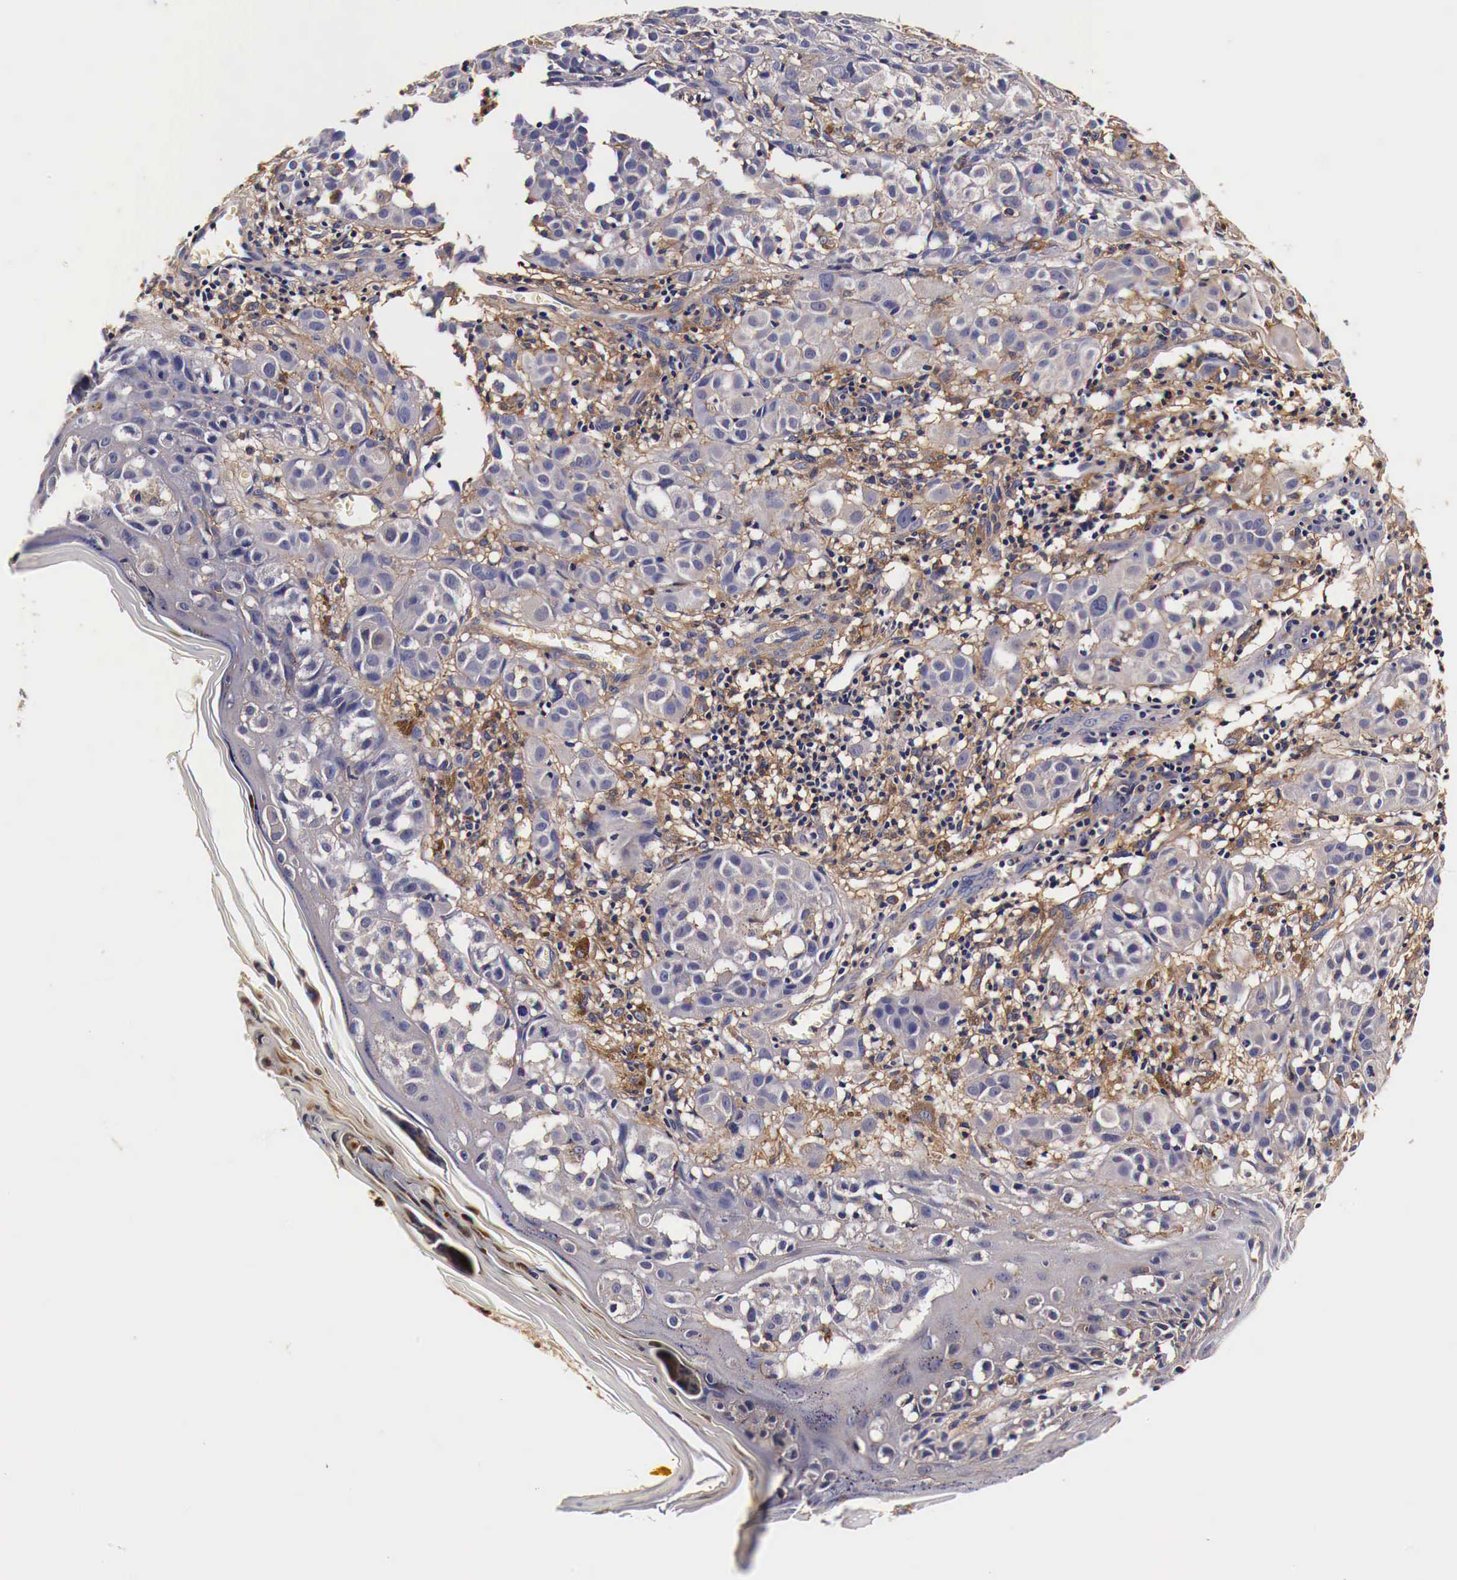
{"staining": {"intensity": "negative", "quantity": "none", "location": "none"}, "tissue": "melanoma", "cell_type": "Tumor cells", "image_type": "cancer", "snomed": [{"axis": "morphology", "description": "Malignant melanoma, NOS"}, {"axis": "topography", "description": "Skin"}], "caption": "Tumor cells show no significant protein staining in melanoma.", "gene": "RP2", "patient": {"sex": "female", "age": 52}}